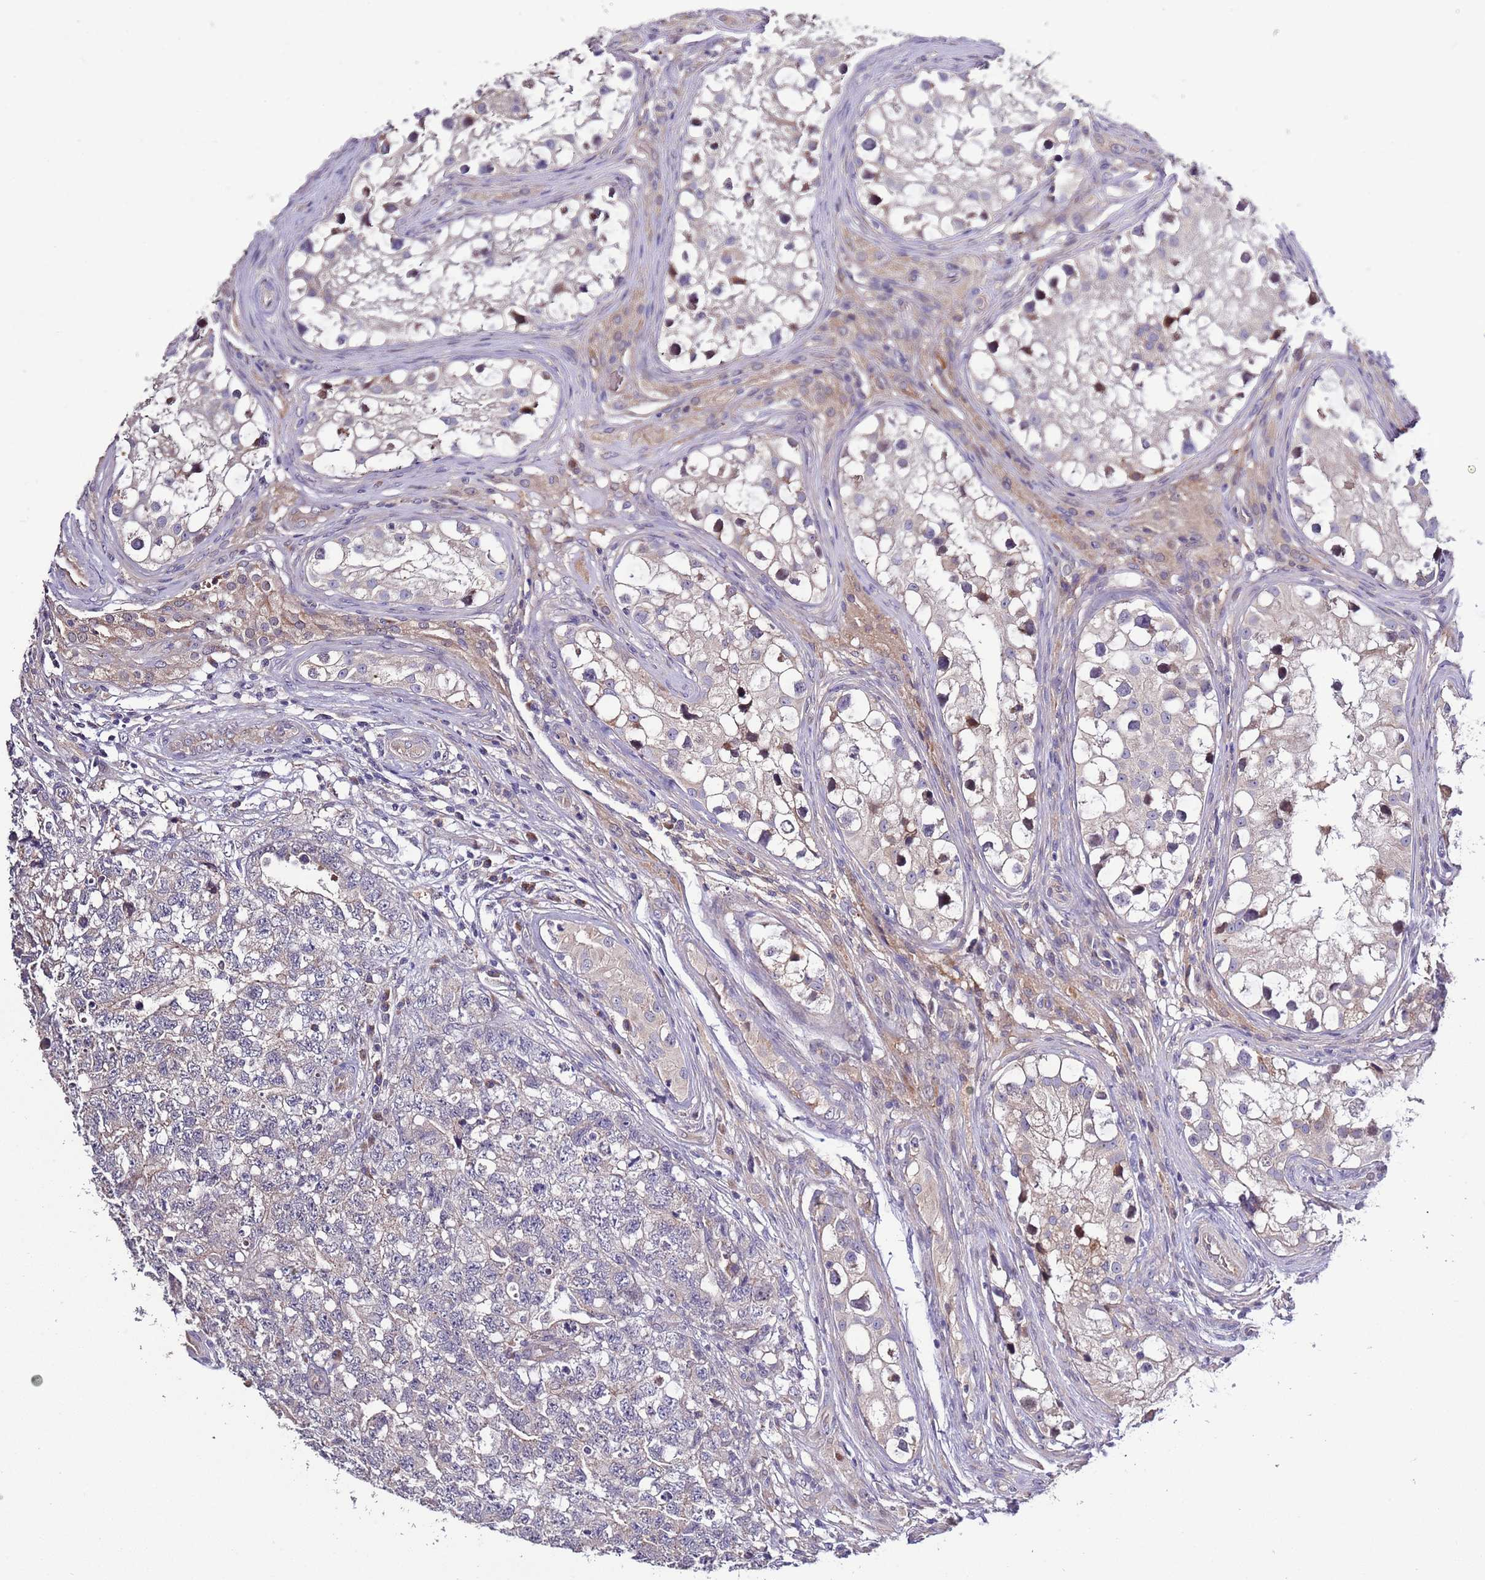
{"staining": {"intensity": "negative", "quantity": "none", "location": "none"}, "tissue": "testis cancer", "cell_type": "Tumor cells", "image_type": "cancer", "snomed": [{"axis": "morphology", "description": "Carcinoma, Embryonal, NOS"}, {"axis": "topography", "description": "Testis"}], "caption": "Immunohistochemistry (IHC) image of neoplastic tissue: testis embryonal carcinoma stained with DAB shows no significant protein positivity in tumor cells. The staining was performed using DAB to visualize the protein expression in brown, while the nuclei were stained in blue with hematoxylin (Magnification: 20x).", "gene": "LIPJ", "patient": {"sex": "male", "age": 31}}